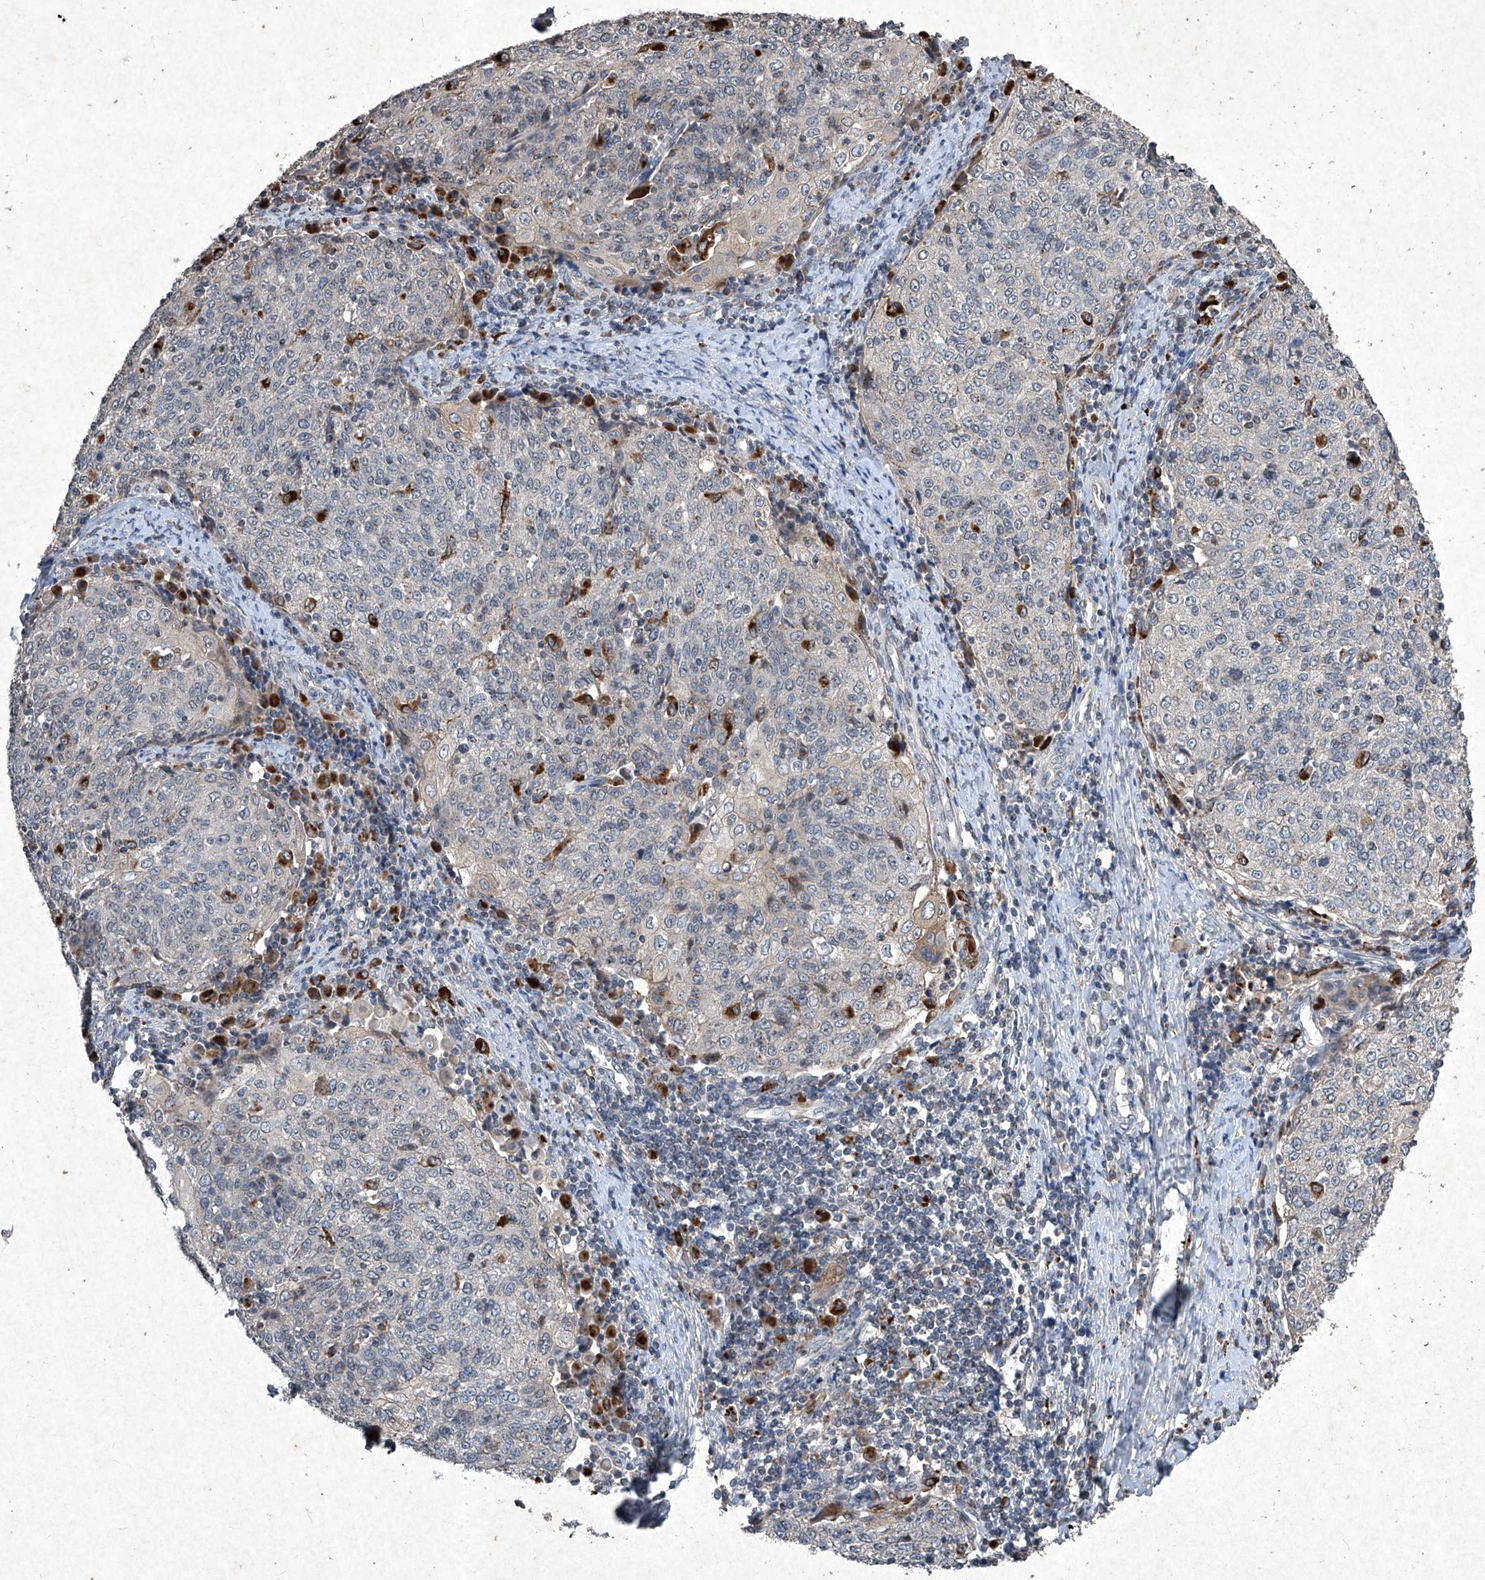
{"staining": {"intensity": "negative", "quantity": "none", "location": "none"}, "tissue": "cervical cancer", "cell_type": "Tumor cells", "image_type": "cancer", "snomed": [{"axis": "morphology", "description": "Squamous cell carcinoma, NOS"}, {"axis": "topography", "description": "Cervix"}], "caption": "Micrograph shows no protein positivity in tumor cells of cervical squamous cell carcinoma tissue.", "gene": "MED16", "patient": {"sex": "female", "age": 48}}